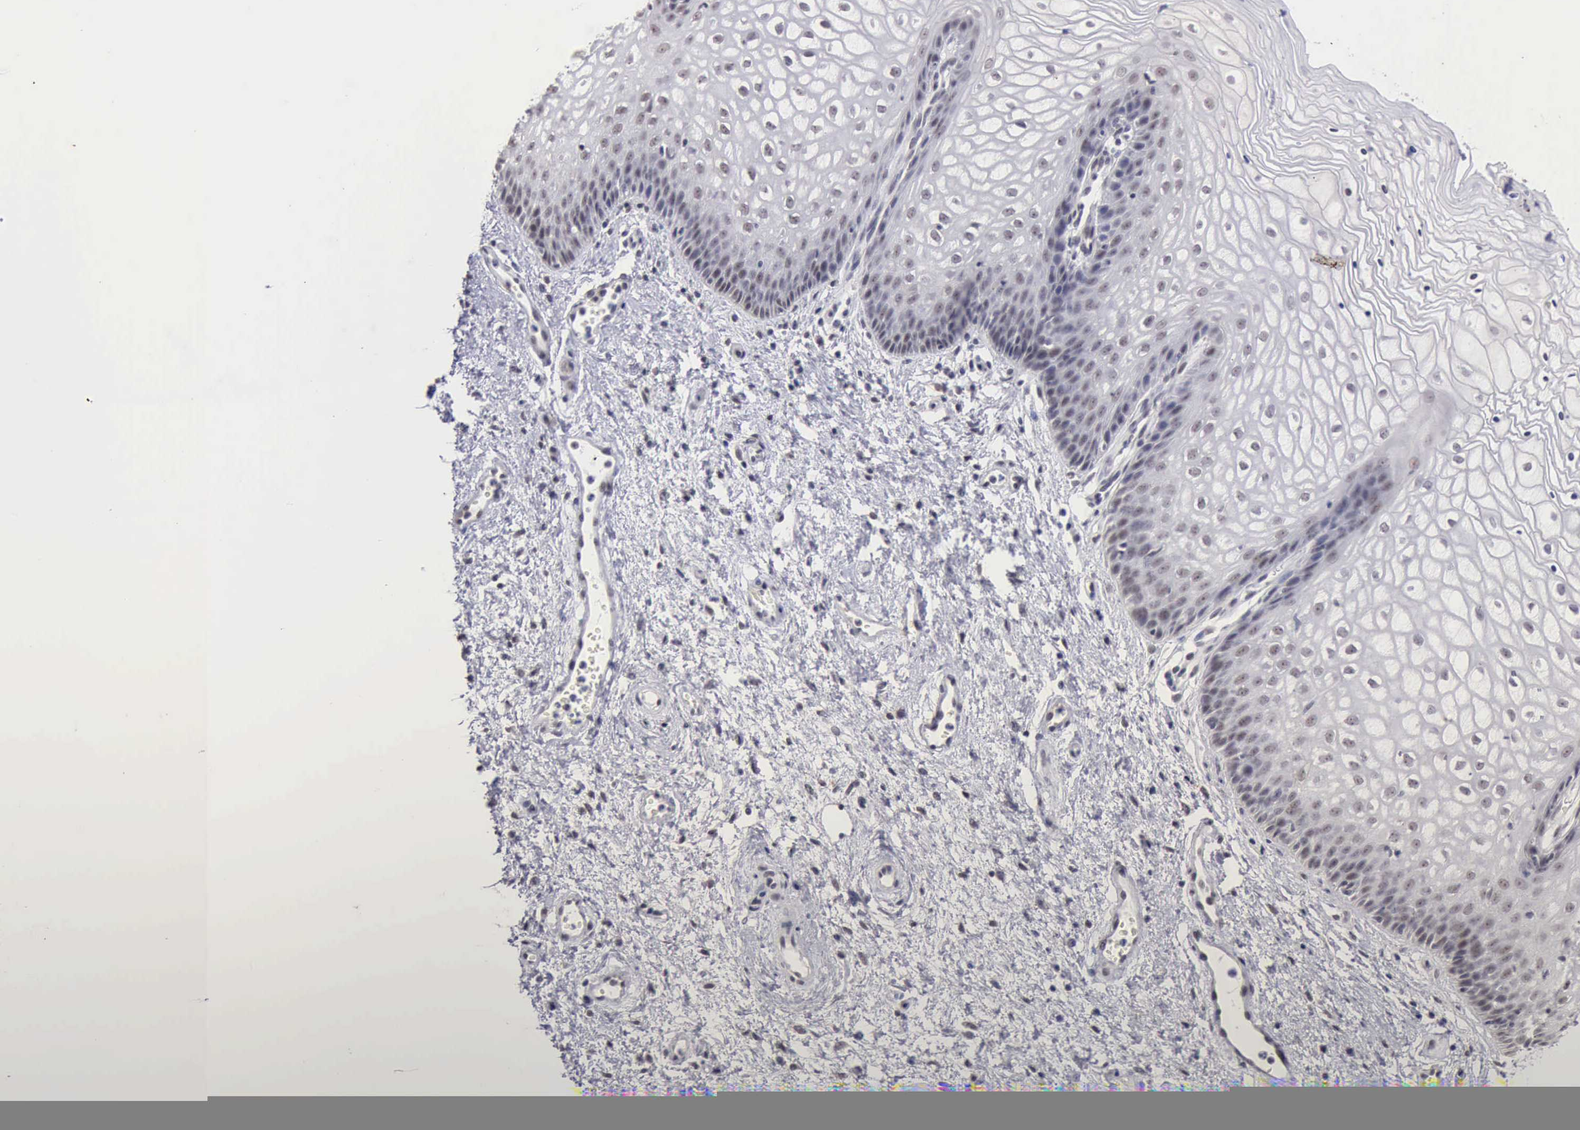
{"staining": {"intensity": "weak", "quantity": "25%-75%", "location": "nuclear"}, "tissue": "vagina", "cell_type": "Squamous epithelial cells", "image_type": "normal", "snomed": [{"axis": "morphology", "description": "Normal tissue, NOS"}, {"axis": "topography", "description": "Vagina"}], "caption": "Protein staining of benign vagina shows weak nuclear expression in about 25%-75% of squamous epithelial cells.", "gene": "TAF1", "patient": {"sex": "female", "age": 34}}